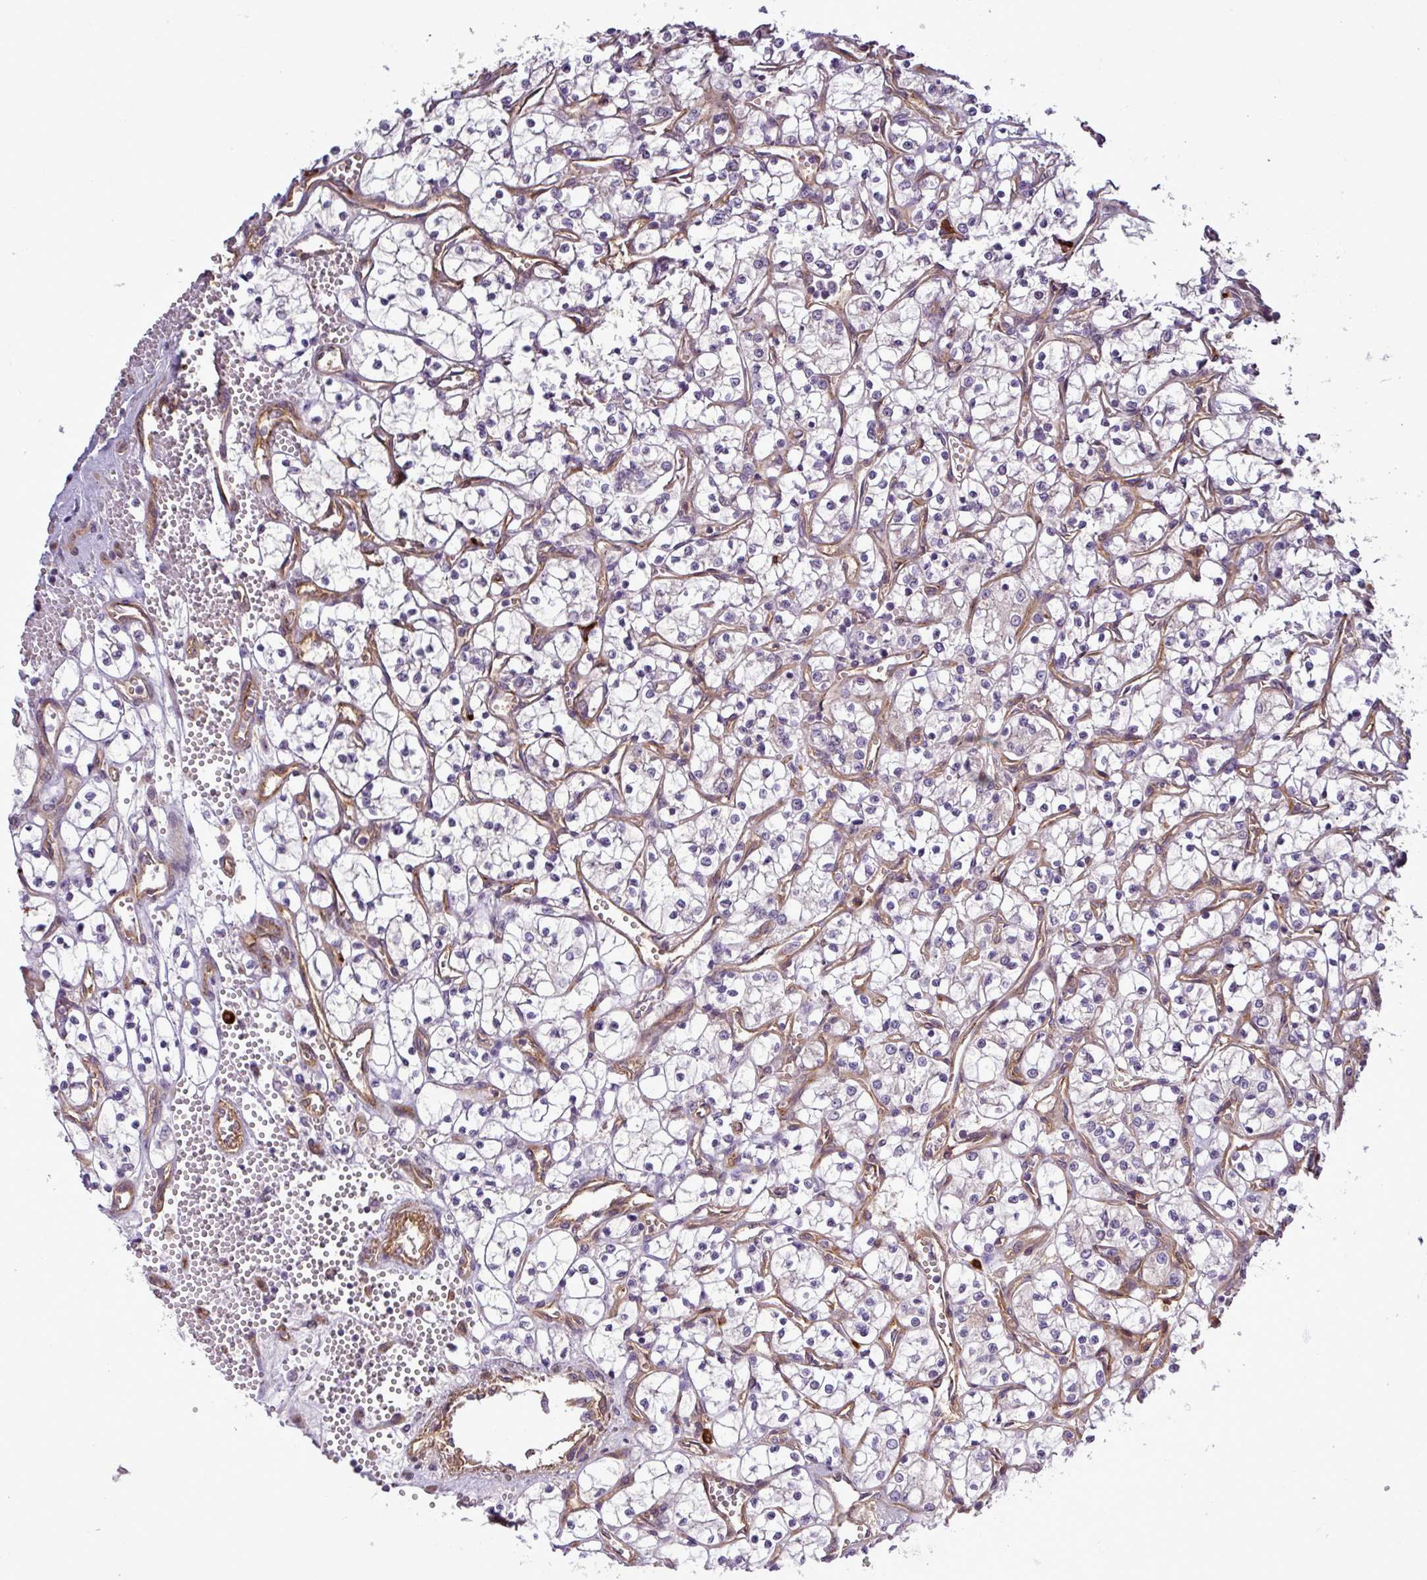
{"staining": {"intensity": "negative", "quantity": "none", "location": "none"}, "tissue": "renal cancer", "cell_type": "Tumor cells", "image_type": "cancer", "snomed": [{"axis": "morphology", "description": "Adenocarcinoma, NOS"}, {"axis": "topography", "description": "Kidney"}], "caption": "Renal adenocarcinoma stained for a protein using immunohistochemistry exhibits no staining tumor cells.", "gene": "PCDH1", "patient": {"sex": "female", "age": 69}}